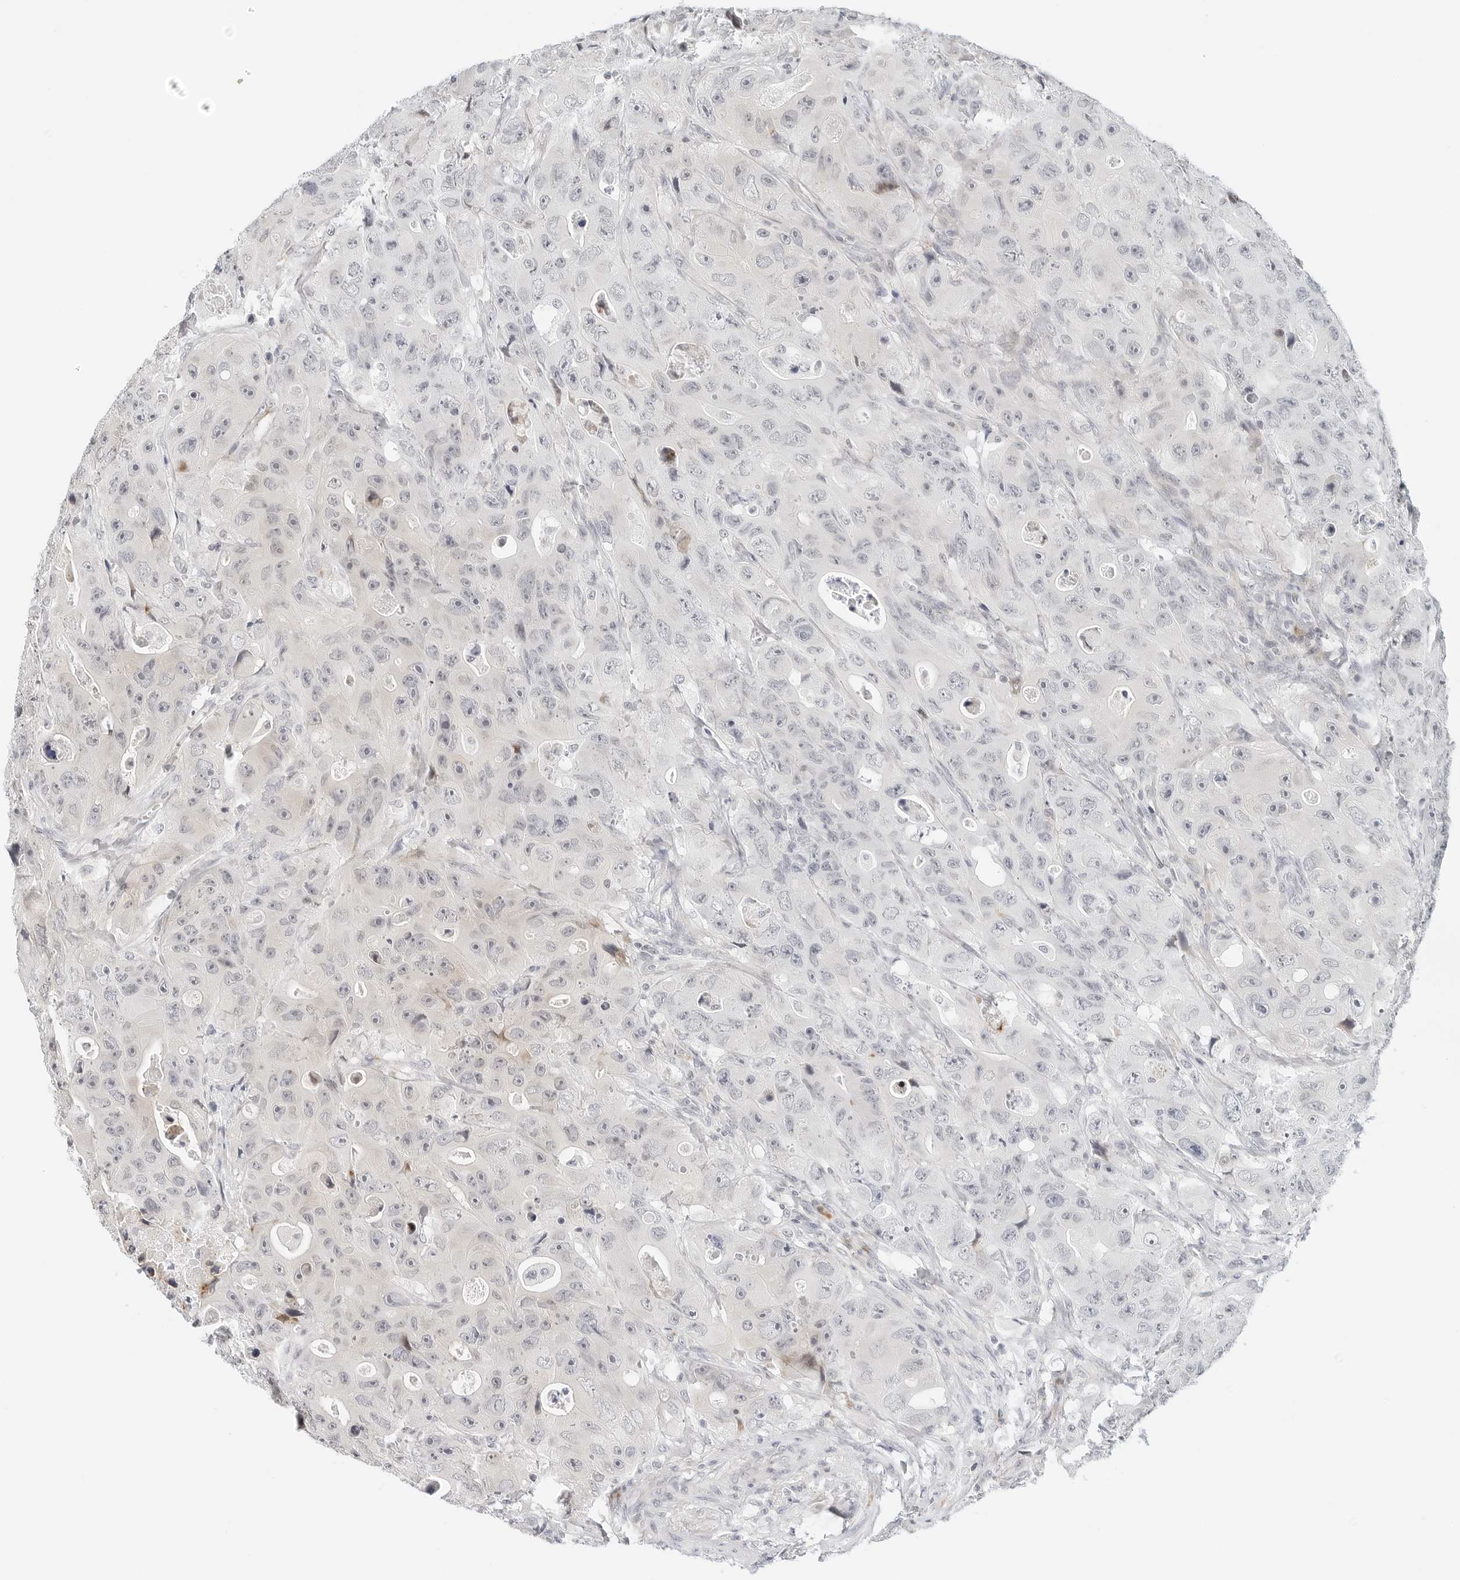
{"staining": {"intensity": "negative", "quantity": "none", "location": "none"}, "tissue": "colorectal cancer", "cell_type": "Tumor cells", "image_type": "cancer", "snomed": [{"axis": "morphology", "description": "Adenocarcinoma, NOS"}, {"axis": "topography", "description": "Colon"}], "caption": "Immunohistochemical staining of colorectal cancer (adenocarcinoma) reveals no significant staining in tumor cells.", "gene": "PARP10", "patient": {"sex": "female", "age": 46}}